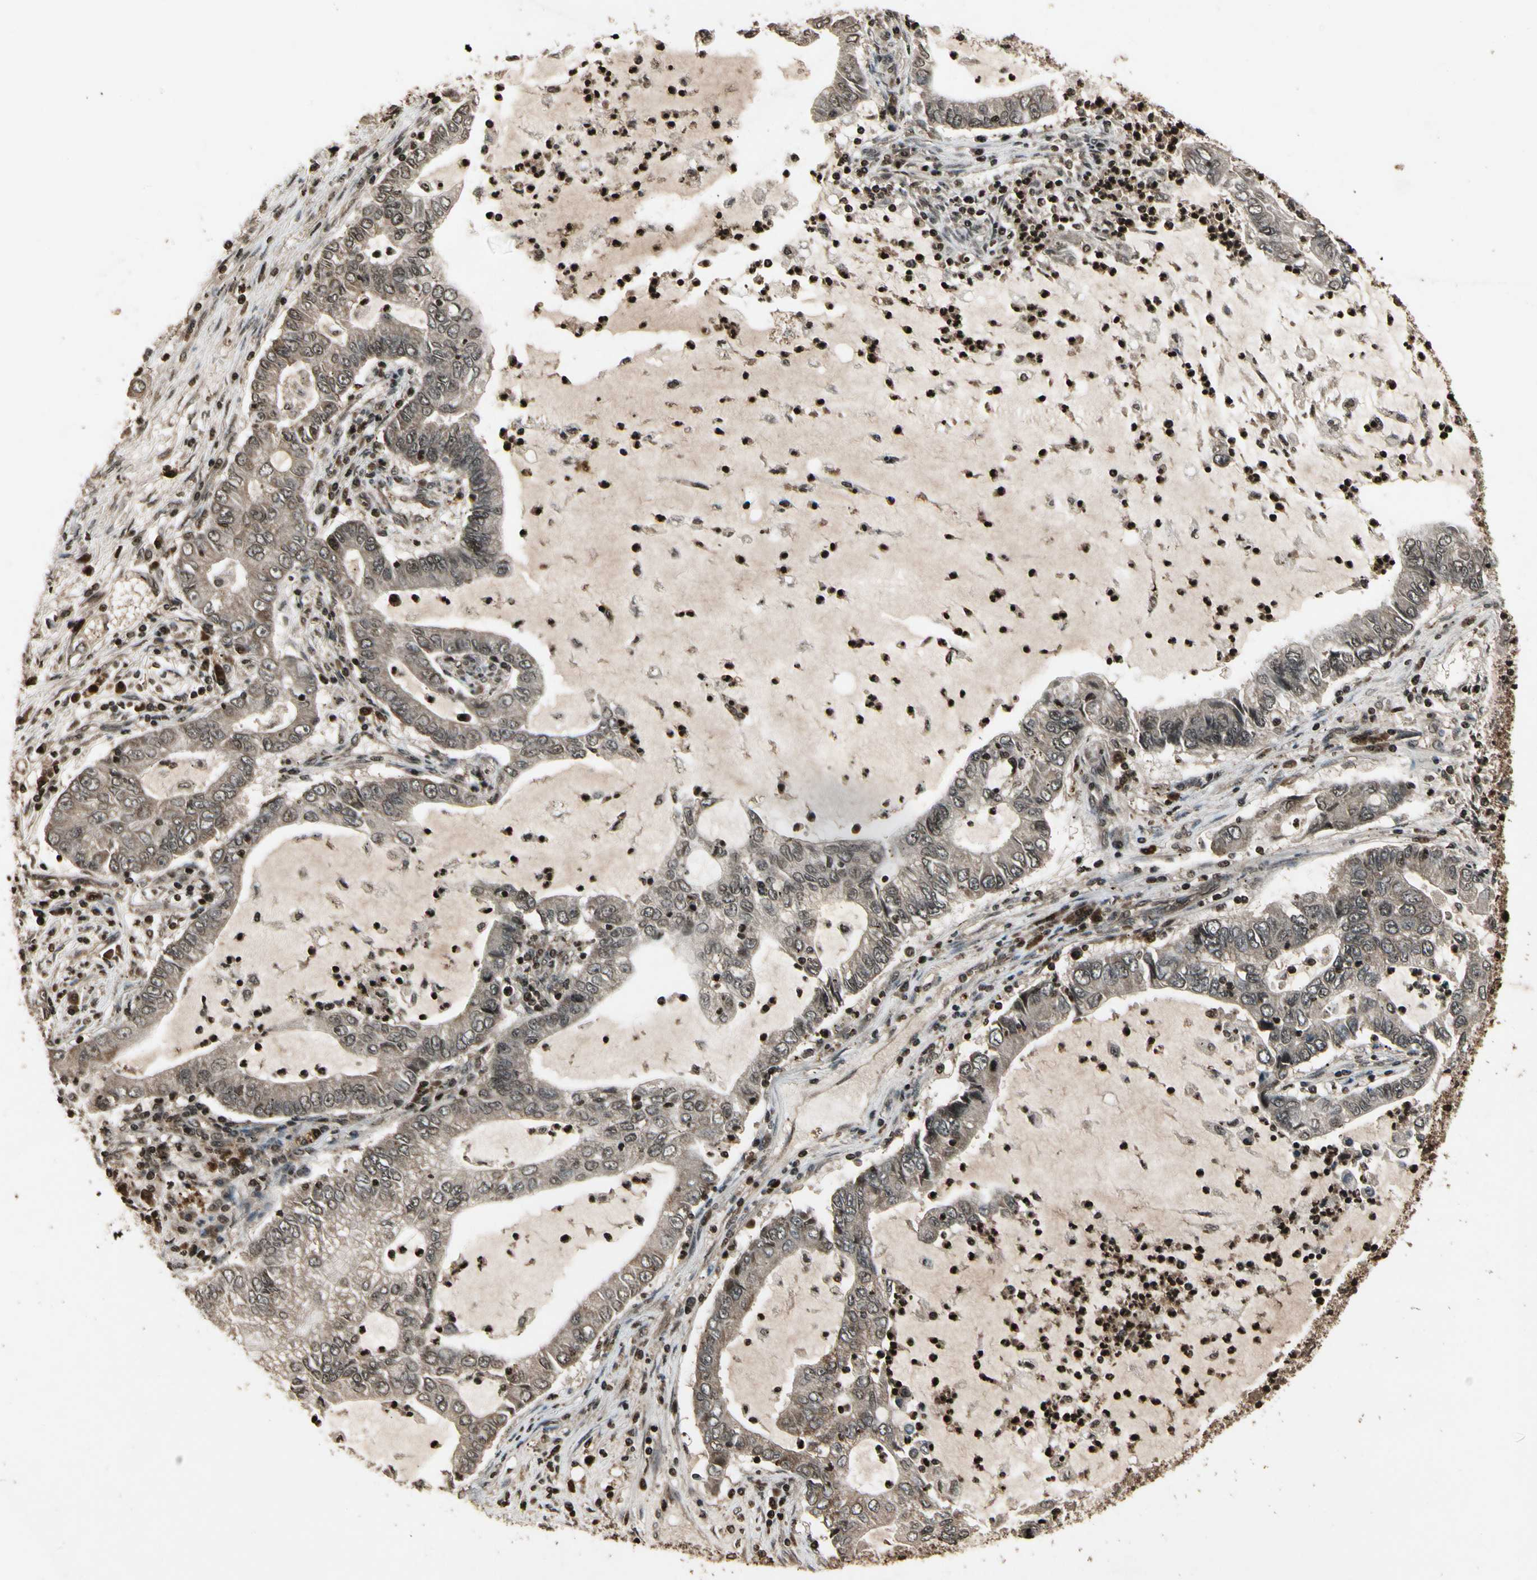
{"staining": {"intensity": "moderate", "quantity": ">75%", "location": "cytoplasmic/membranous"}, "tissue": "lung cancer", "cell_type": "Tumor cells", "image_type": "cancer", "snomed": [{"axis": "morphology", "description": "Adenocarcinoma, NOS"}, {"axis": "topography", "description": "Lung"}], "caption": "Moderate cytoplasmic/membranous positivity for a protein is identified in about >75% of tumor cells of lung adenocarcinoma using immunohistochemistry (IHC).", "gene": "GLRX", "patient": {"sex": "female", "age": 51}}